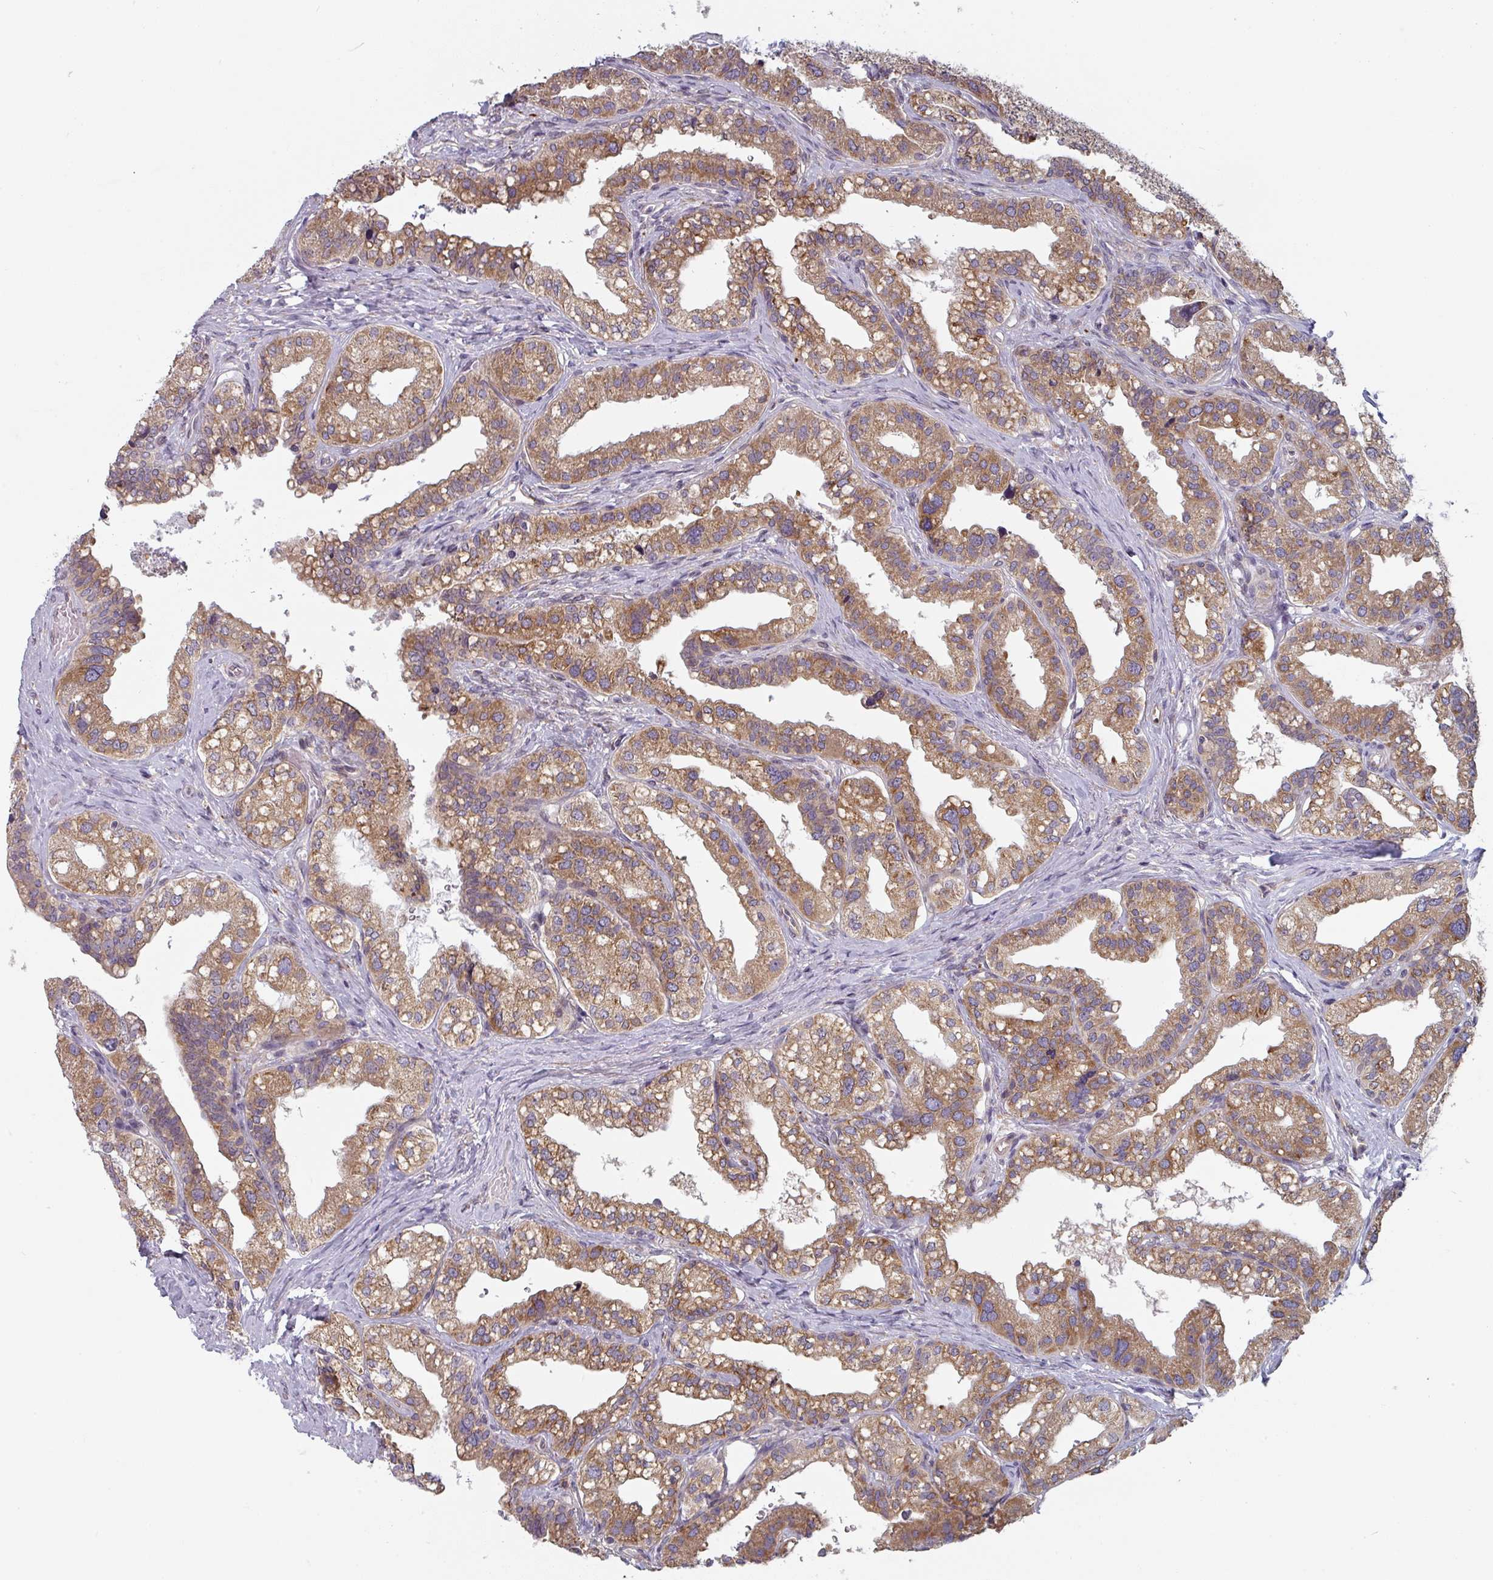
{"staining": {"intensity": "strong", "quantity": ">75%", "location": "cytoplasmic/membranous"}, "tissue": "seminal vesicle", "cell_type": "Glandular cells", "image_type": "normal", "snomed": [{"axis": "morphology", "description": "Normal tissue, NOS"}, {"axis": "topography", "description": "Seminal veicle"}, {"axis": "topography", "description": "Peripheral nerve tissue"}], "caption": "Immunohistochemical staining of benign human seminal vesicle reveals high levels of strong cytoplasmic/membranous expression in approximately >75% of glandular cells. Using DAB (brown) and hematoxylin (blue) stains, captured at high magnification using brightfield microscopy.", "gene": "TAPT1", "patient": {"sex": "male", "age": 60}}